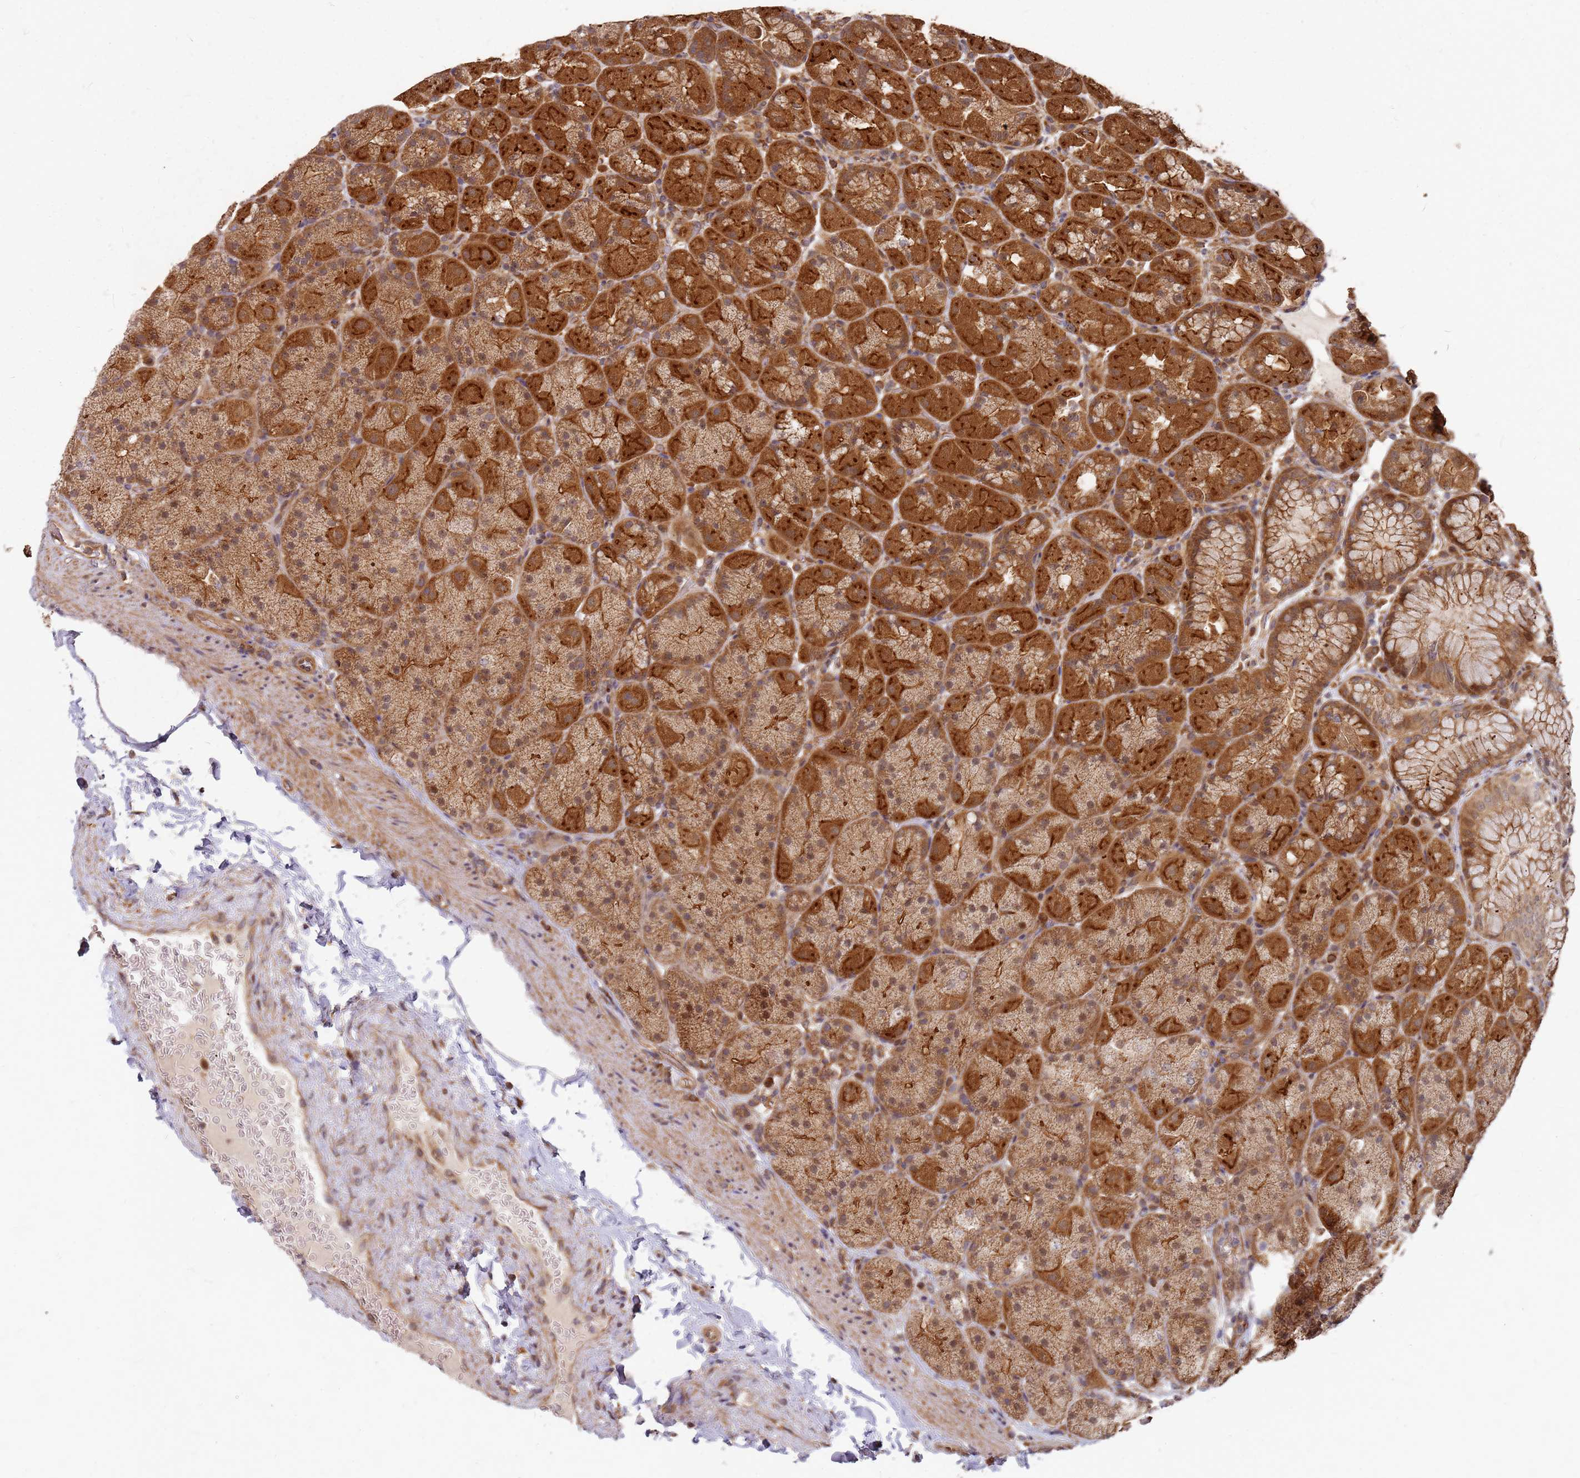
{"staining": {"intensity": "strong", "quantity": ">75%", "location": "cytoplasmic/membranous"}, "tissue": "stomach", "cell_type": "Glandular cells", "image_type": "normal", "snomed": [{"axis": "morphology", "description": "Normal tissue, NOS"}, {"axis": "topography", "description": "Stomach, upper"}, {"axis": "topography", "description": "Stomach, lower"}], "caption": "High-power microscopy captured an immunohistochemistry (IHC) micrograph of benign stomach, revealing strong cytoplasmic/membranous staining in about >75% of glandular cells.", "gene": "TRABD", "patient": {"sex": "male", "age": 67}}